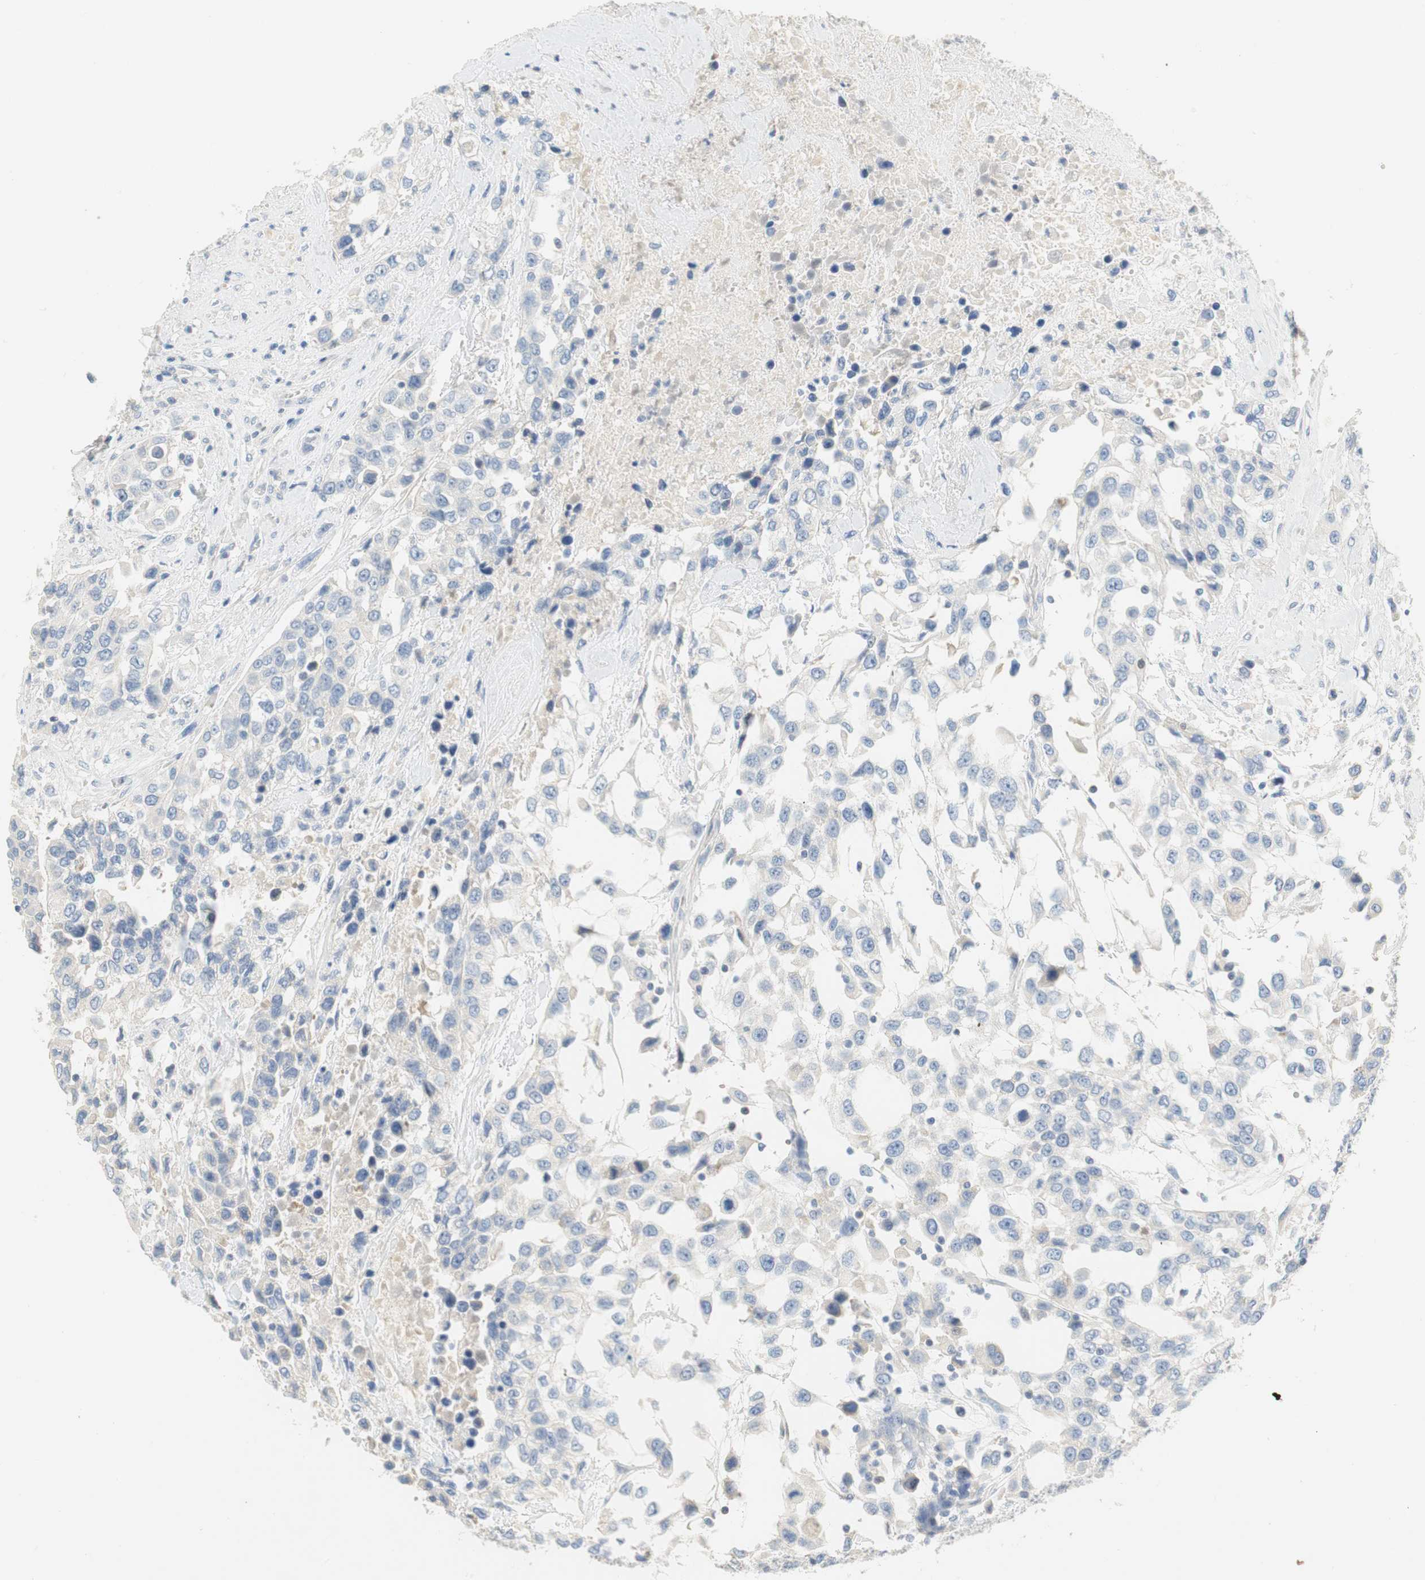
{"staining": {"intensity": "negative", "quantity": "none", "location": "none"}, "tissue": "urothelial cancer", "cell_type": "Tumor cells", "image_type": "cancer", "snomed": [{"axis": "morphology", "description": "Urothelial carcinoma, High grade"}, {"axis": "topography", "description": "Urinary bladder"}], "caption": "Immunohistochemistry image of human urothelial cancer stained for a protein (brown), which reveals no expression in tumor cells.", "gene": "CCM2L", "patient": {"sex": "female", "age": 80}}